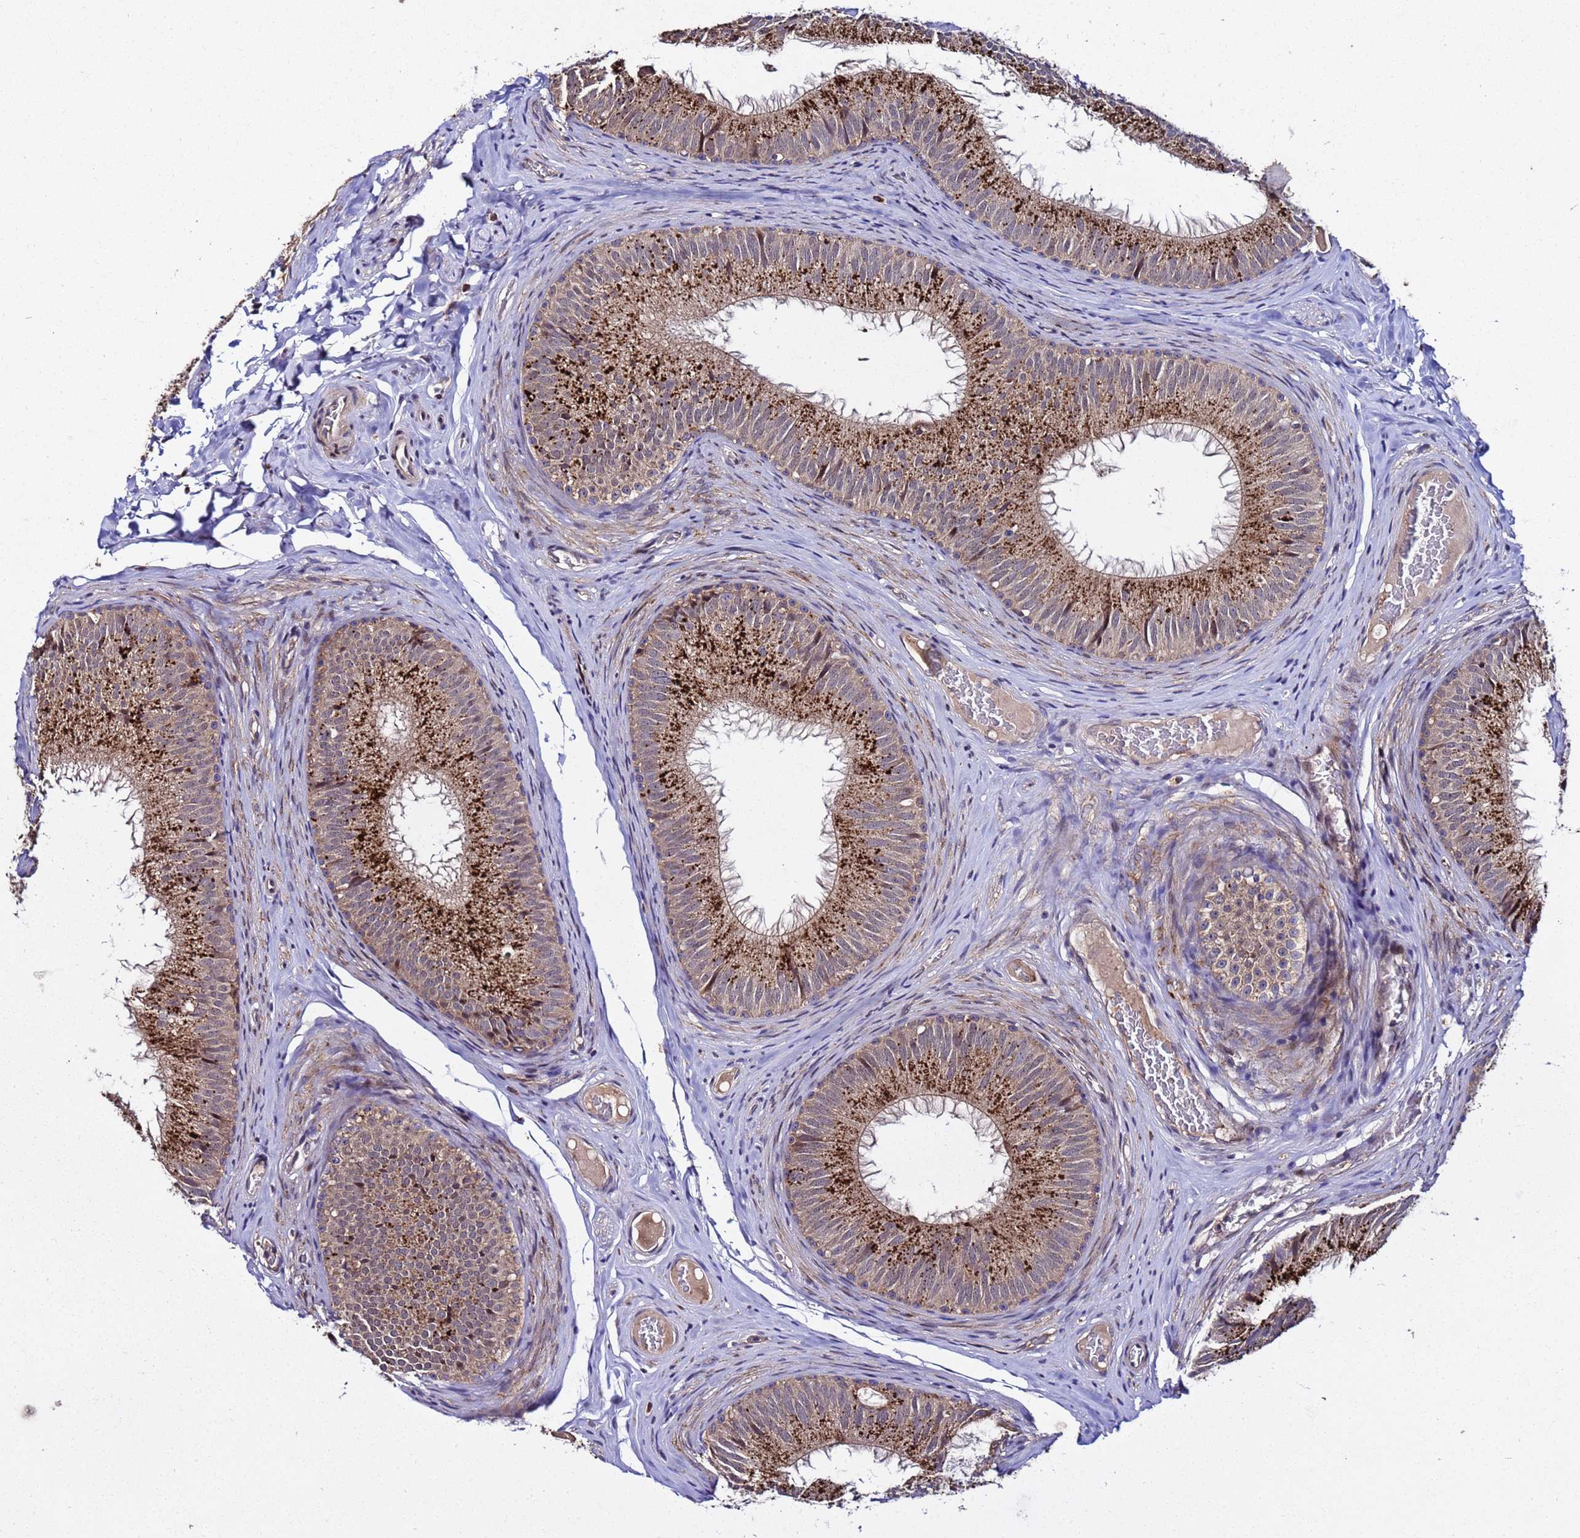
{"staining": {"intensity": "strong", "quantity": "25%-75%", "location": "cytoplasmic/membranous"}, "tissue": "epididymis", "cell_type": "Glandular cells", "image_type": "normal", "snomed": [{"axis": "morphology", "description": "Normal tissue, NOS"}, {"axis": "topography", "description": "Epididymis"}], "caption": "Epididymis was stained to show a protein in brown. There is high levels of strong cytoplasmic/membranous expression in about 25%-75% of glandular cells. The staining was performed using DAB to visualize the protein expression in brown, while the nuclei were stained in blue with hematoxylin (Magnification: 20x).", "gene": "PLXDC2", "patient": {"sex": "male", "age": 34}}